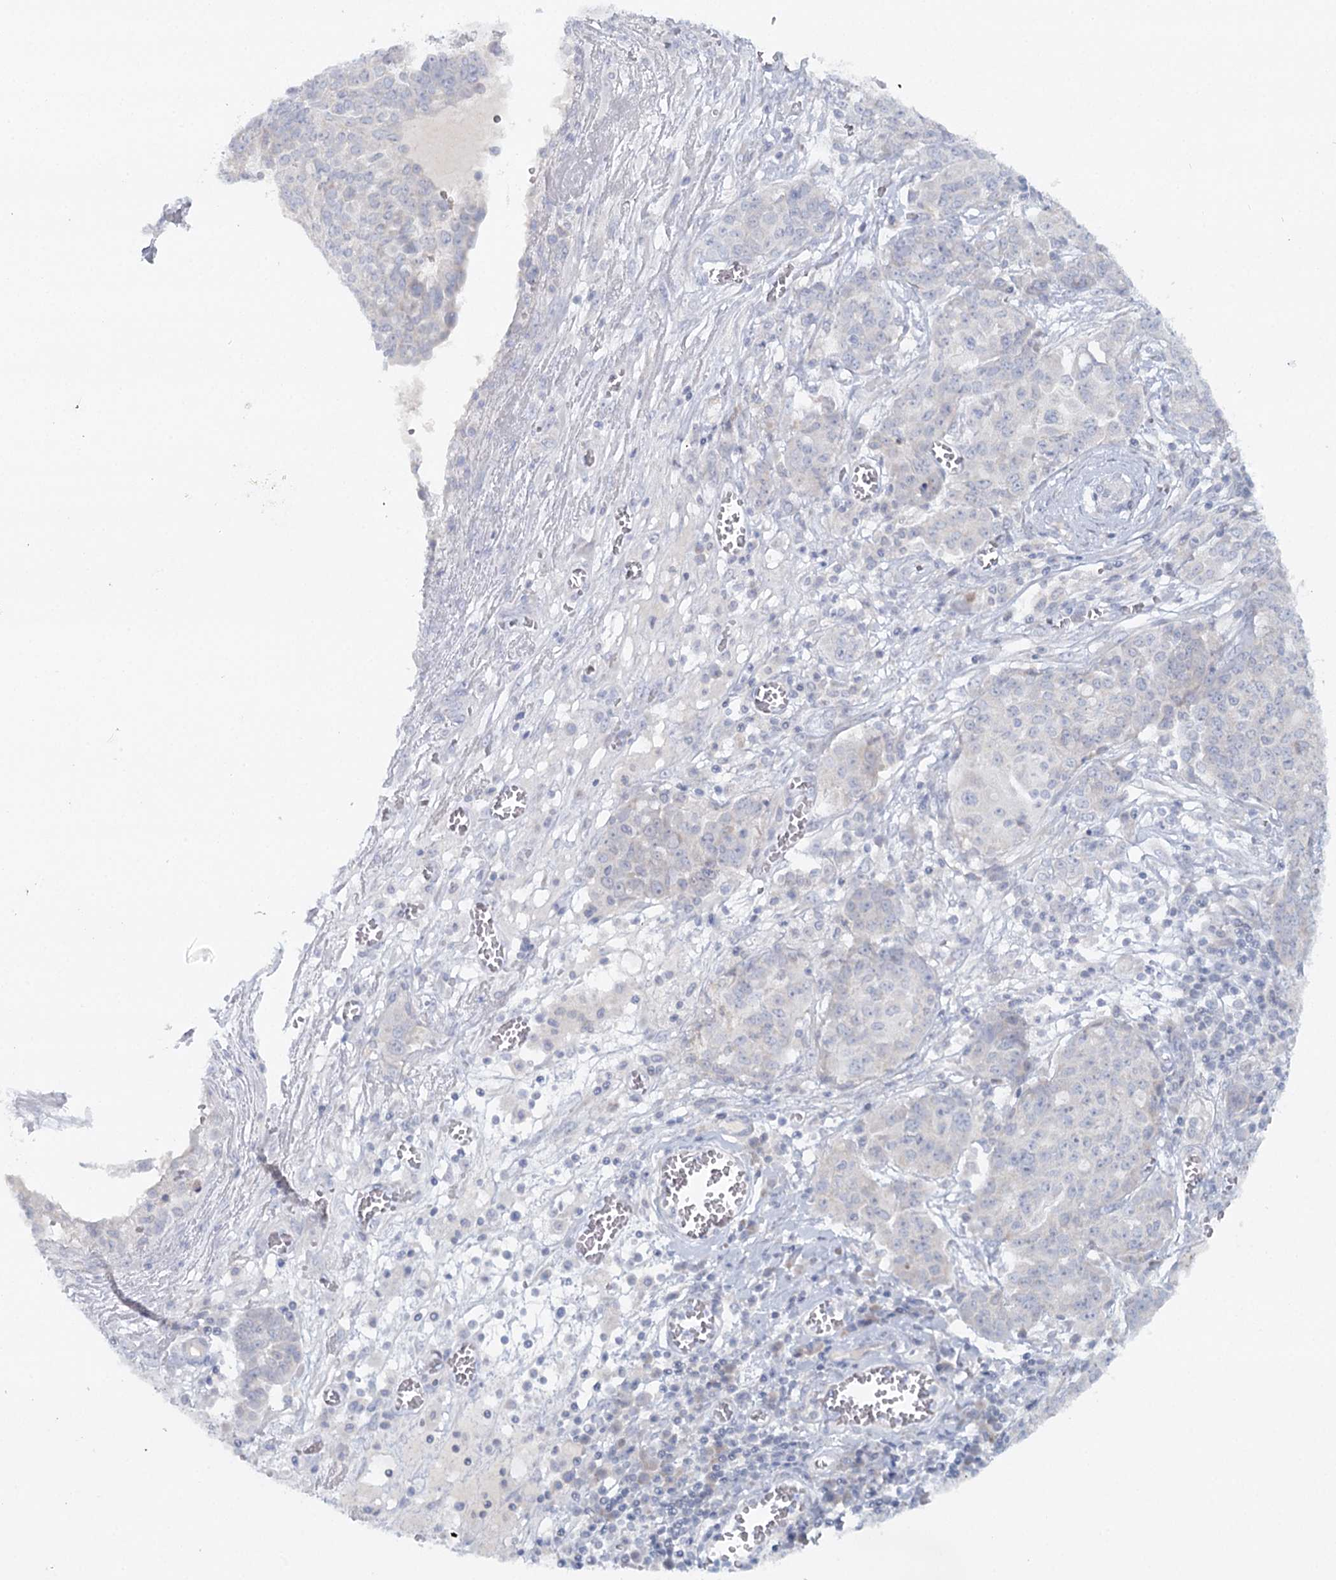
{"staining": {"intensity": "negative", "quantity": "none", "location": "none"}, "tissue": "ovarian cancer", "cell_type": "Tumor cells", "image_type": "cancer", "snomed": [{"axis": "morphology", "description": "Cystadenocarcinoma, serous, NOS"}, {"axis": "topography", "description": "Soft tissue"}, {"axis": "topography", "description": "Ovary"}], "caption": "Protein analysis of ovarian serous cystadenocarcinoma exhibits no significant positivity in tumor cells. (DAB immunohistochemistry (IHC), high magnification).", "gene": "PSAPL1", "patient": {"sex": "female", "age": 57}}